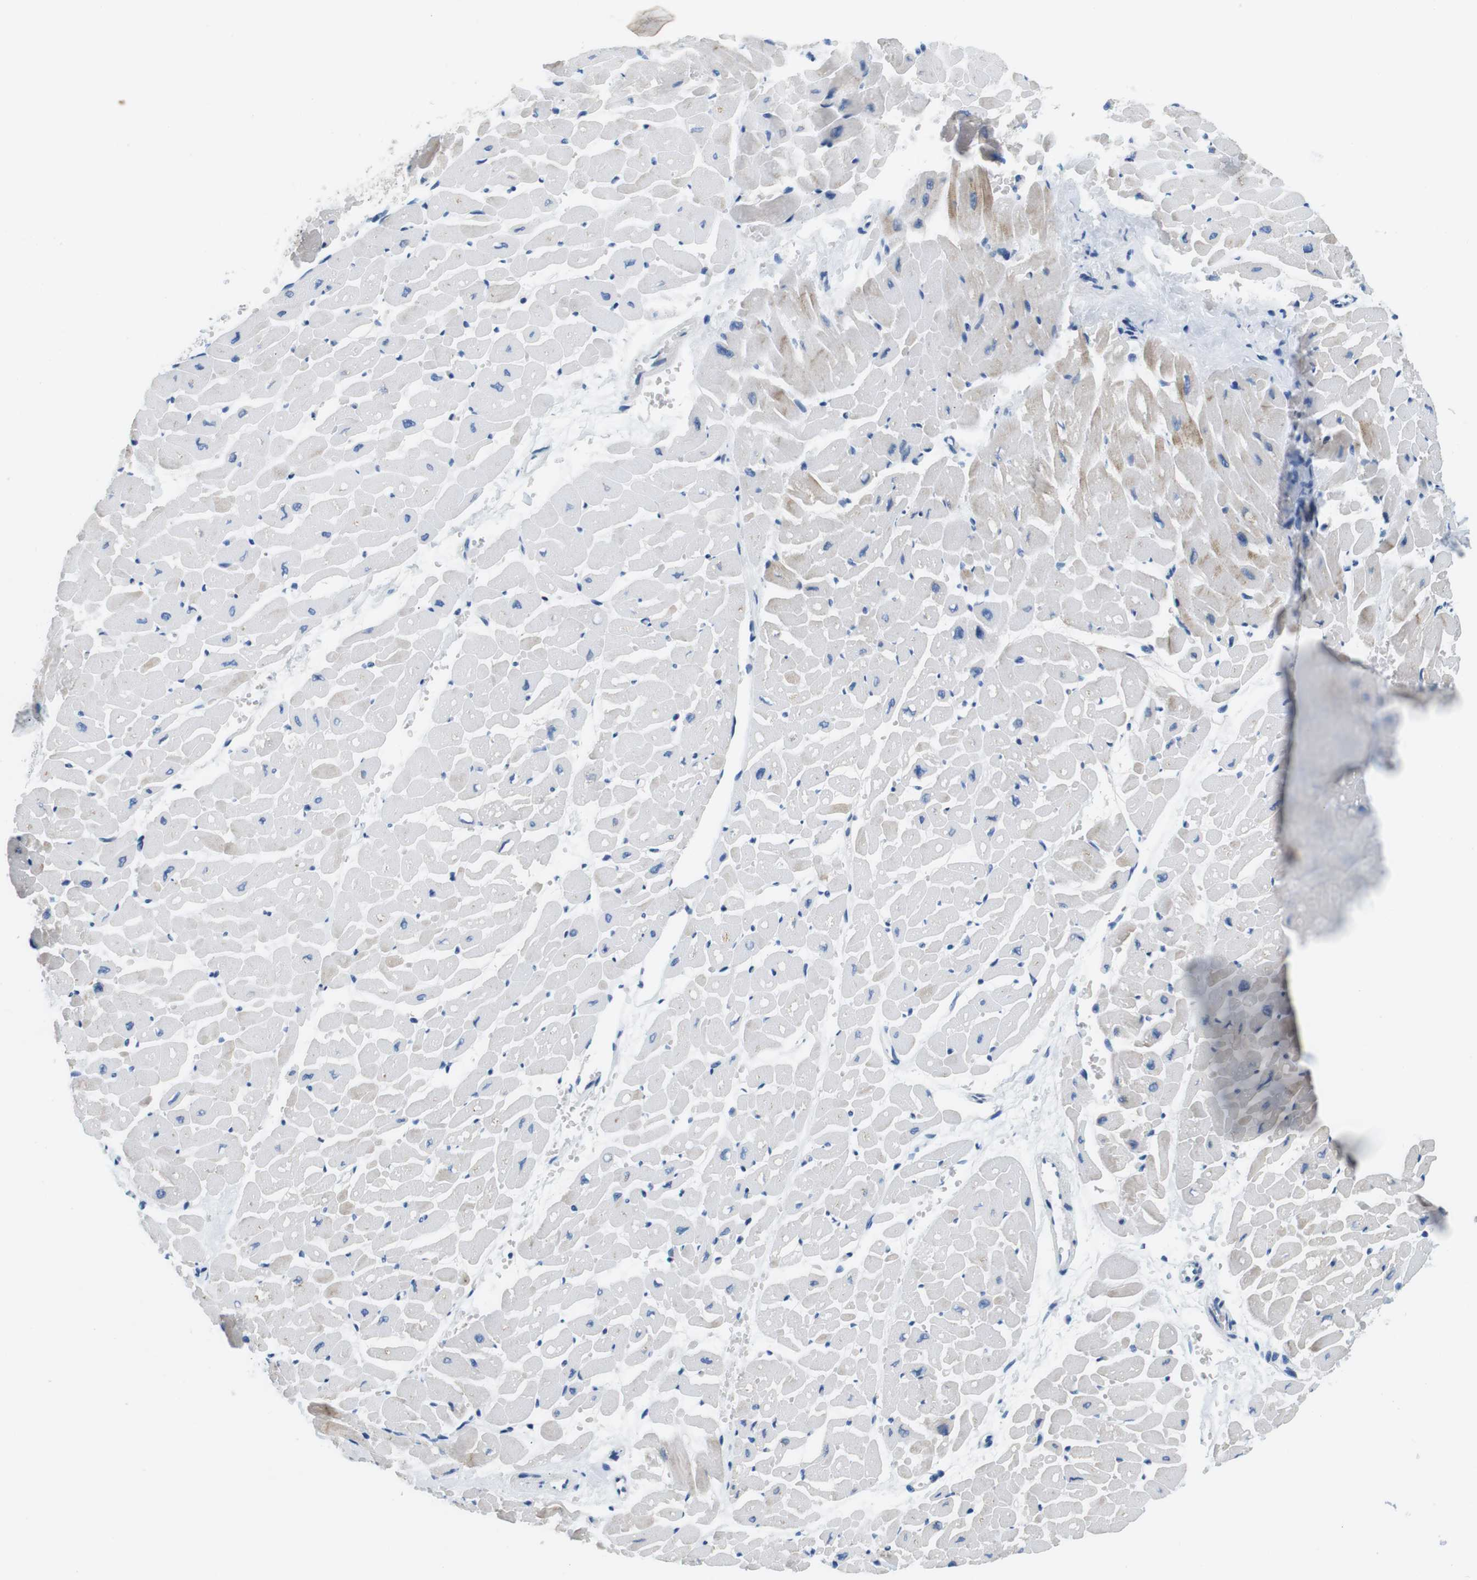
{"staining": {"intensity": "moderate", "quantity": "<25%", "location": "cytoplasmic/membranous"}, "tissue": "heart muscle", "cell_type": "Cardiomyocytes", "image_type": "normal", "snomed": [{"axis": "morphology", "description": "Normal tissue, NOS"}, {"axis": "topography", "description": "Heart"}], "caption": "Moderate cytoplasmic/membranous expression is seen in approximately <25% of cardiomyocytes in benign heart muscle.", "gene": "DENND4C", "patient": {"sex": "male", "age": 45}}